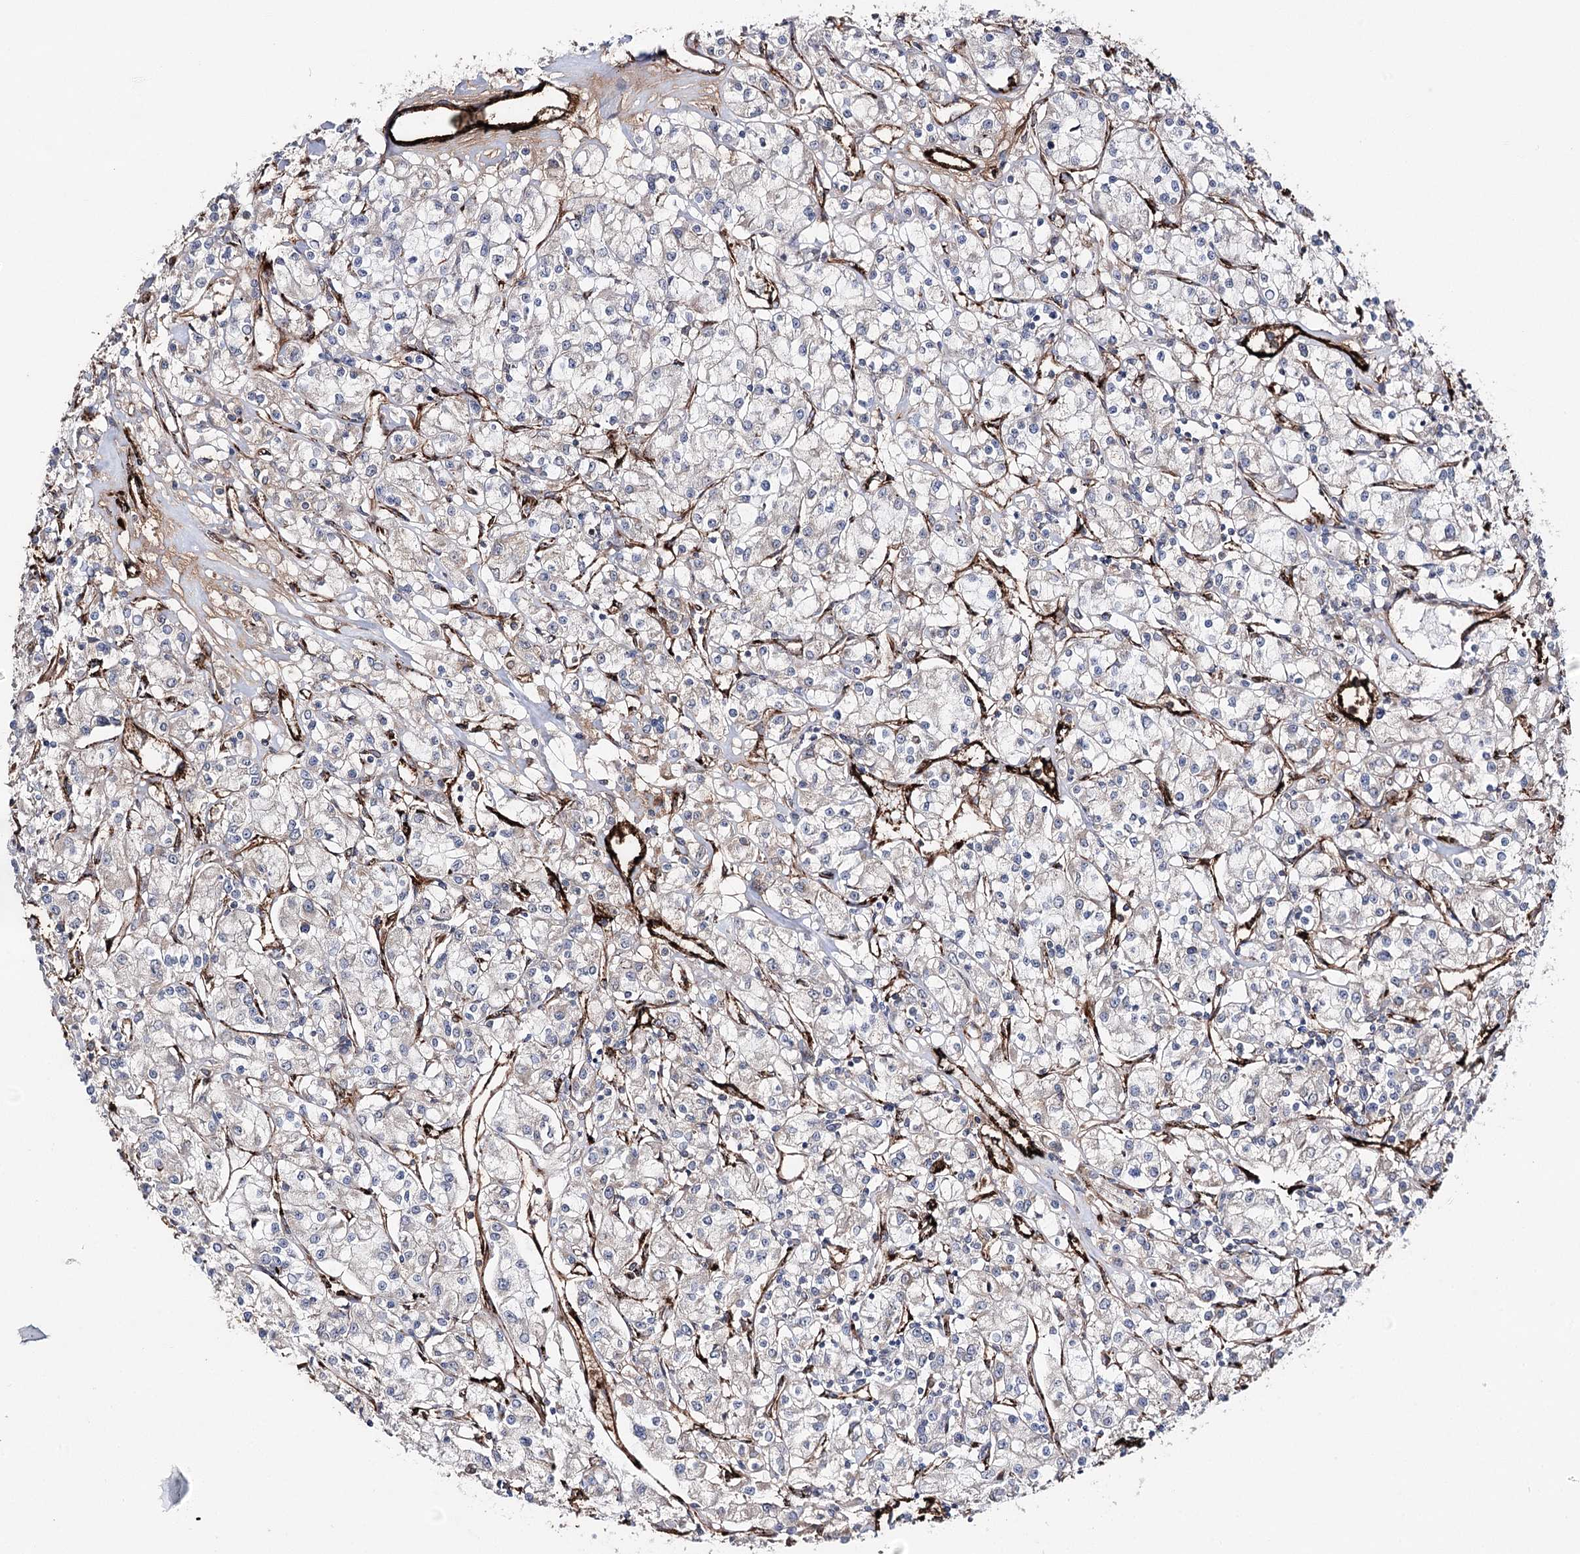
{"staining": {"intensity": "moderate", "quantity": "25%-75%", "location": "cytoplasmic/membranous"}, "tissue": "renal cancer", "cell_type": "Tumor cells", "image_type": "cancer", "snomed": [{"axis": "morphology", "description": "Adenocarcinoma, NOS"}, {"axis": "topography", "description": "Kidney"}], "caption": "Adenocarcinoma (renal) stained with a protein marker demonstrates moderate staining in tumor cells.", "gene": "MIB1", "patient": {"sex": "female", "age": 59}}